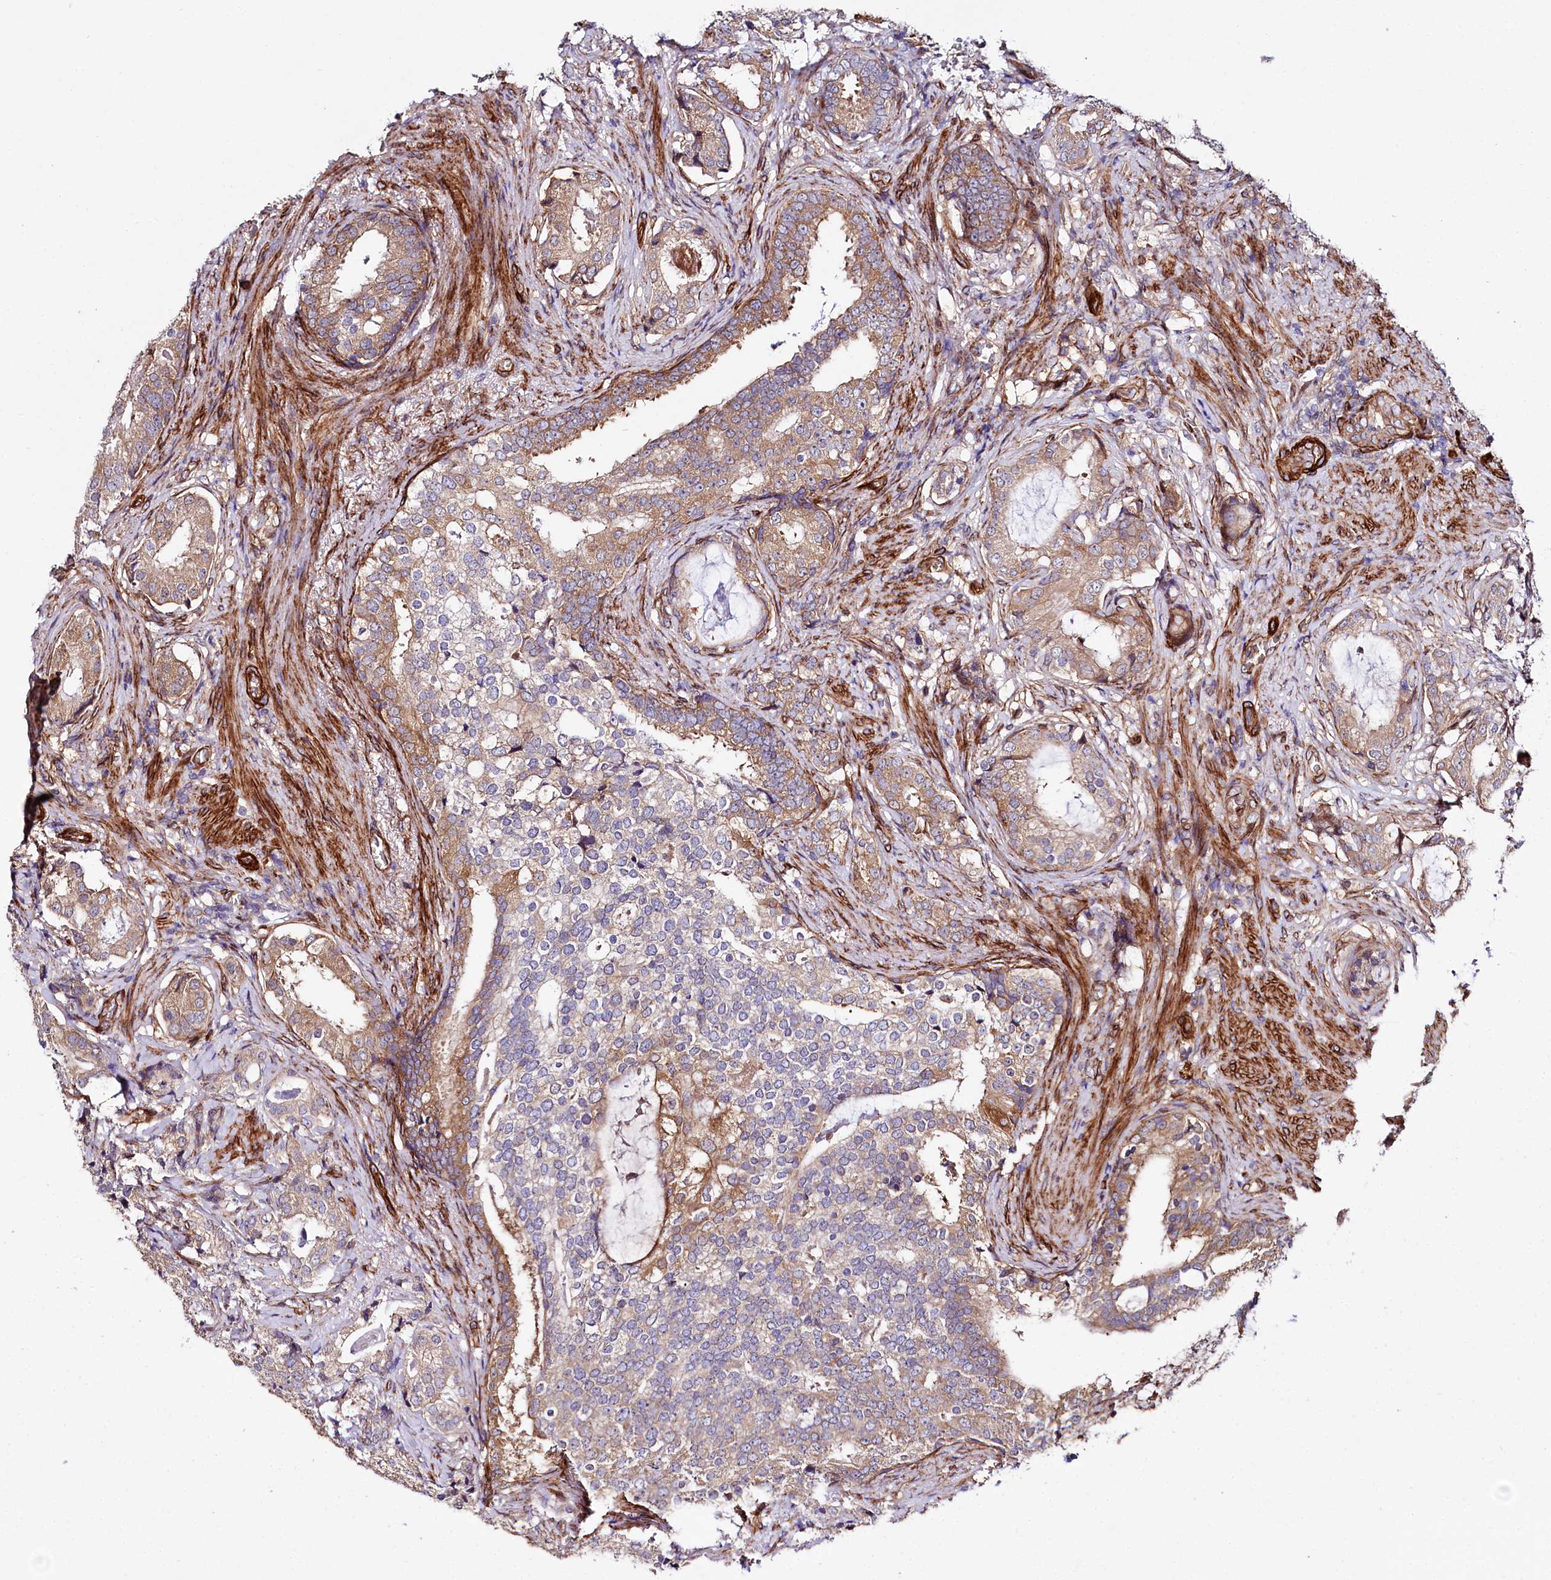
{"staining": {"intensity": "moderate", "quantity": ">75%", "location": "cytoplasmic/membranous"}, "tissue": "prostate cancer", "cell_type": "Tumor cells", "image_type": "cancer", "snomed": [{"axis": "morphology", "description": "Adenocarcinoma, Low grade"}, {"axis": "topography", "description": "Prostate"}], "caption": "An immunohistochemistry (IHC) histopathology image of tumor tissue is shown. Protein staining in brown shows moderate cytoplasmic/membranous positivity in prostate adenocarcinoma (low-grade) within tumor cells. (DAB IHC, brown staining for protein, blue staining for nuclei).", "gene": "SPATS2", "patient": {"sex": "male", "age": 71}}